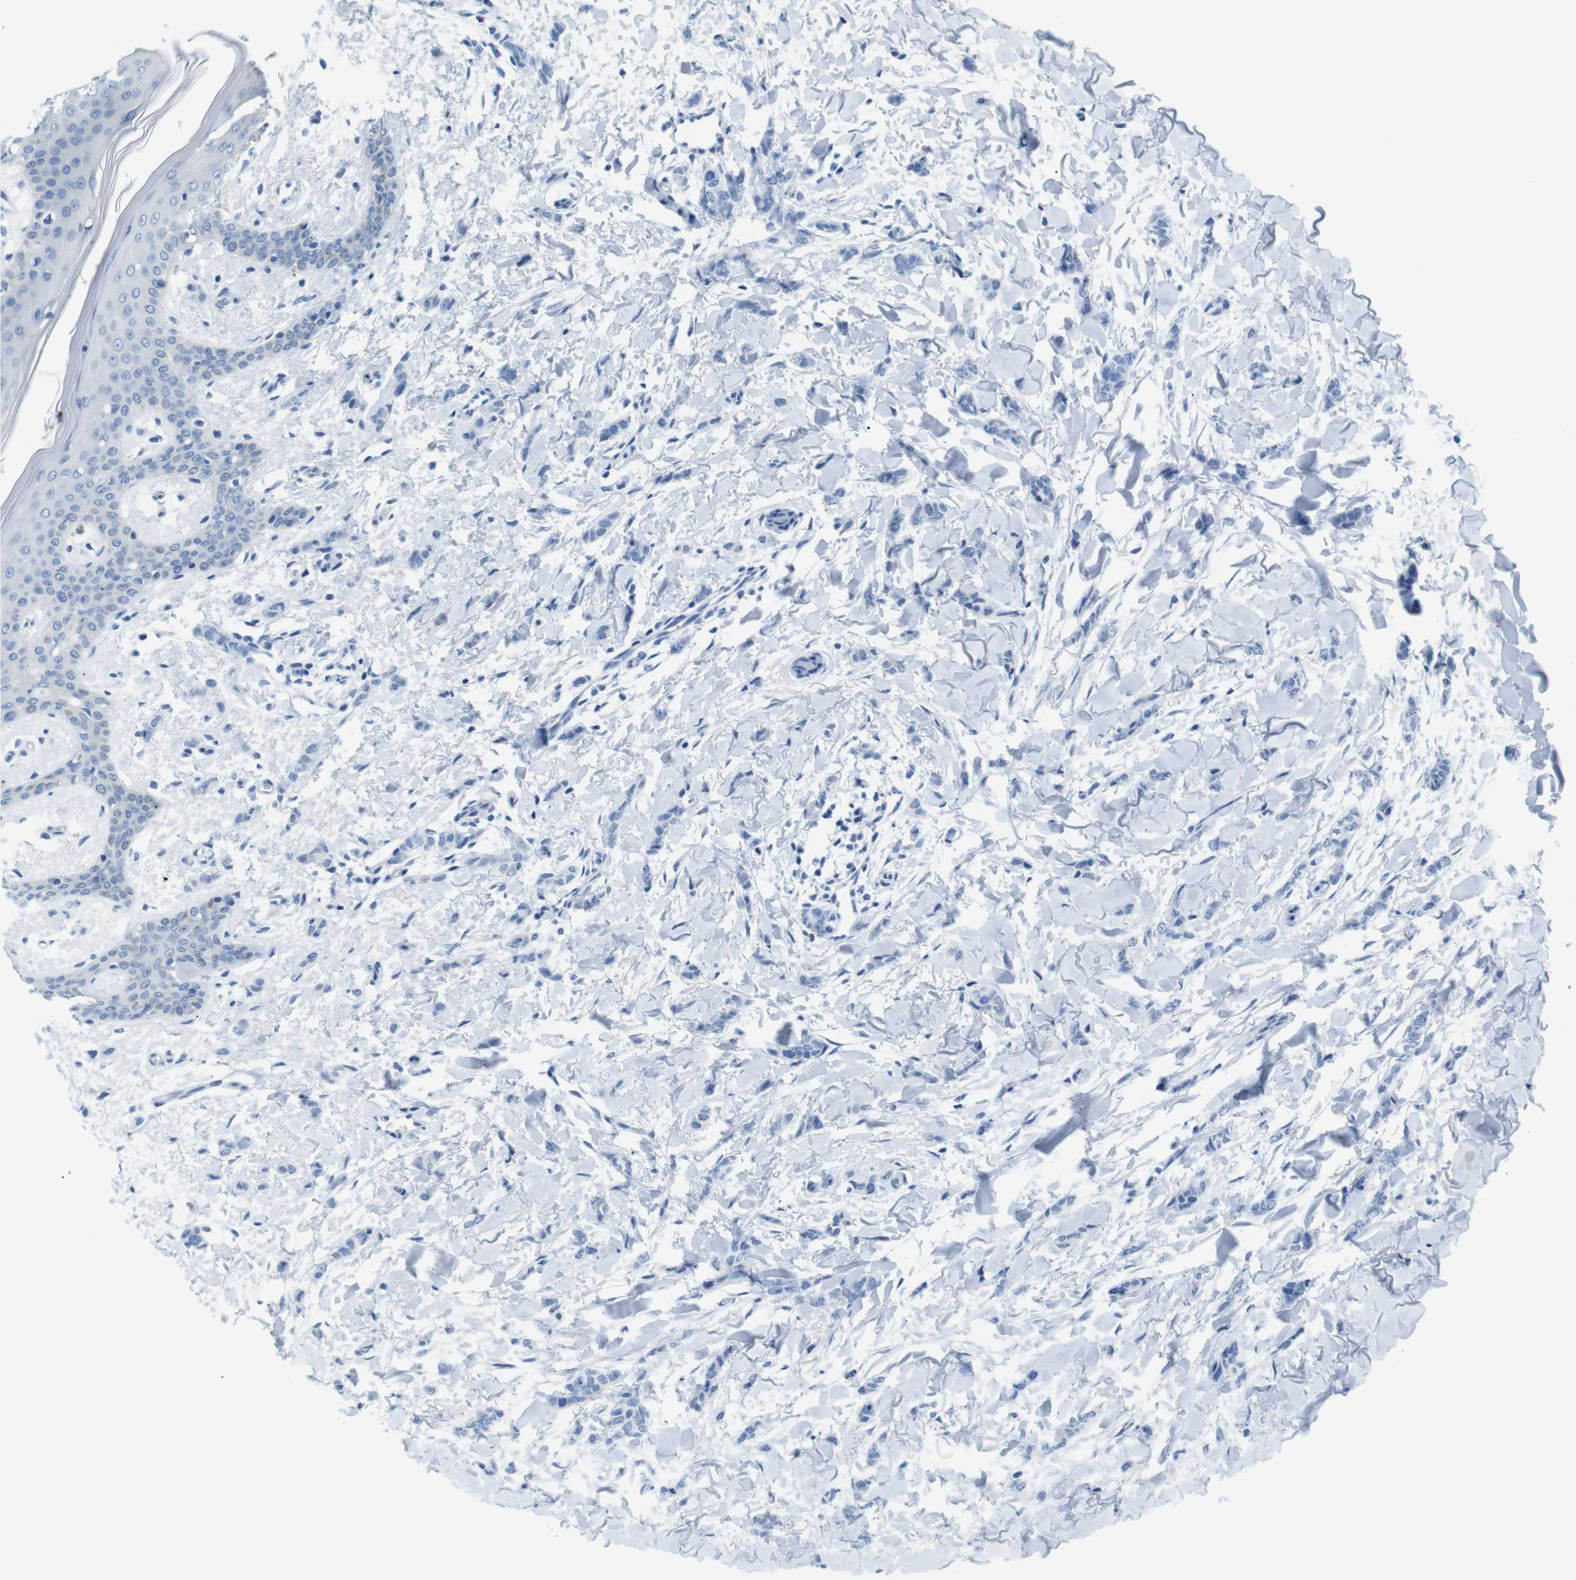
{"staining": {"intensity": "negative", "quantity": "none", "location": "none"}, "tissue": "breast cancer", "cell_type": "Tumor cells", "image_type": "cancer", "snomed": [{"axis": "morphology", "description": "Lobular carcinoma"}, {"axis": "topography", "description": "Skin"}, {"axis": "topography", "description": "Breast"}], "caption": "Tumor cells are negative for brown protein staining in breast cancer (lobular carcinoma). Brightfield microscopy of IHC stained with DAB (brown) and hematoxylin (blue), captured at high magnification.", "gene": "MCEMP1", "patient": {"sex": "female", "age": 46}}